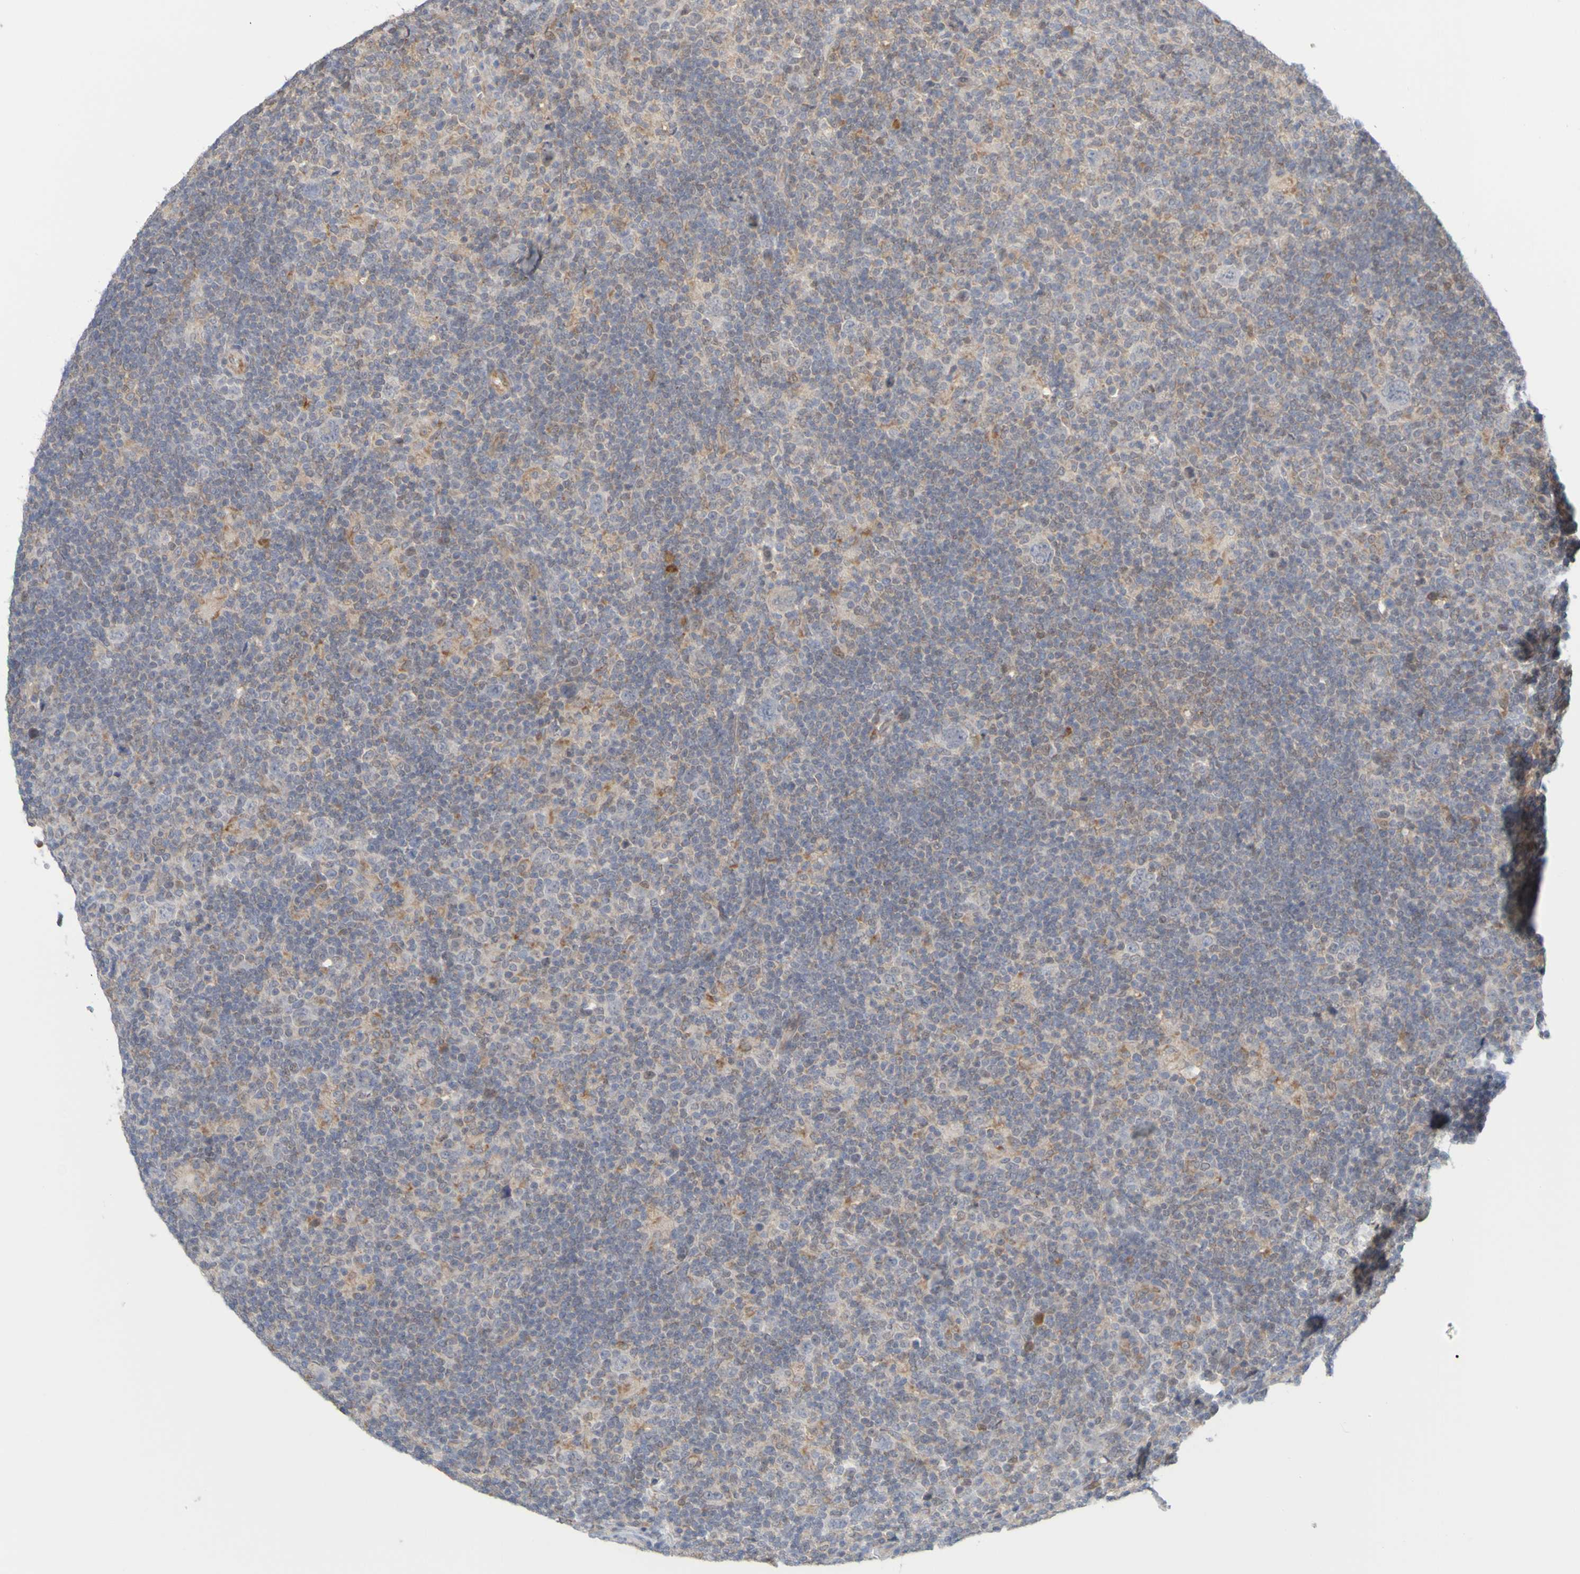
{"staining": {"intensity": "moderate", "quantity": "25%-75%", "location": "cytoplasmic/membranous"}, "tissue": "lymphoma", "cell_type": "Tumor cells", "image_type": "cancer", "snomed": [{"axis": "morphology", "description": "Hodgkin's disease, NOS"}, {"axis": "topography", "description": "Lymph node"}], "caption": "Approximately 25%-75% of tumor cells in human lymphoma display moderate cytoplasmic/membranous protein staining as visualized by brown immunohistochemical staining.", "gene": "MOGS", "patient": {"sex": "female", "age": 57}}